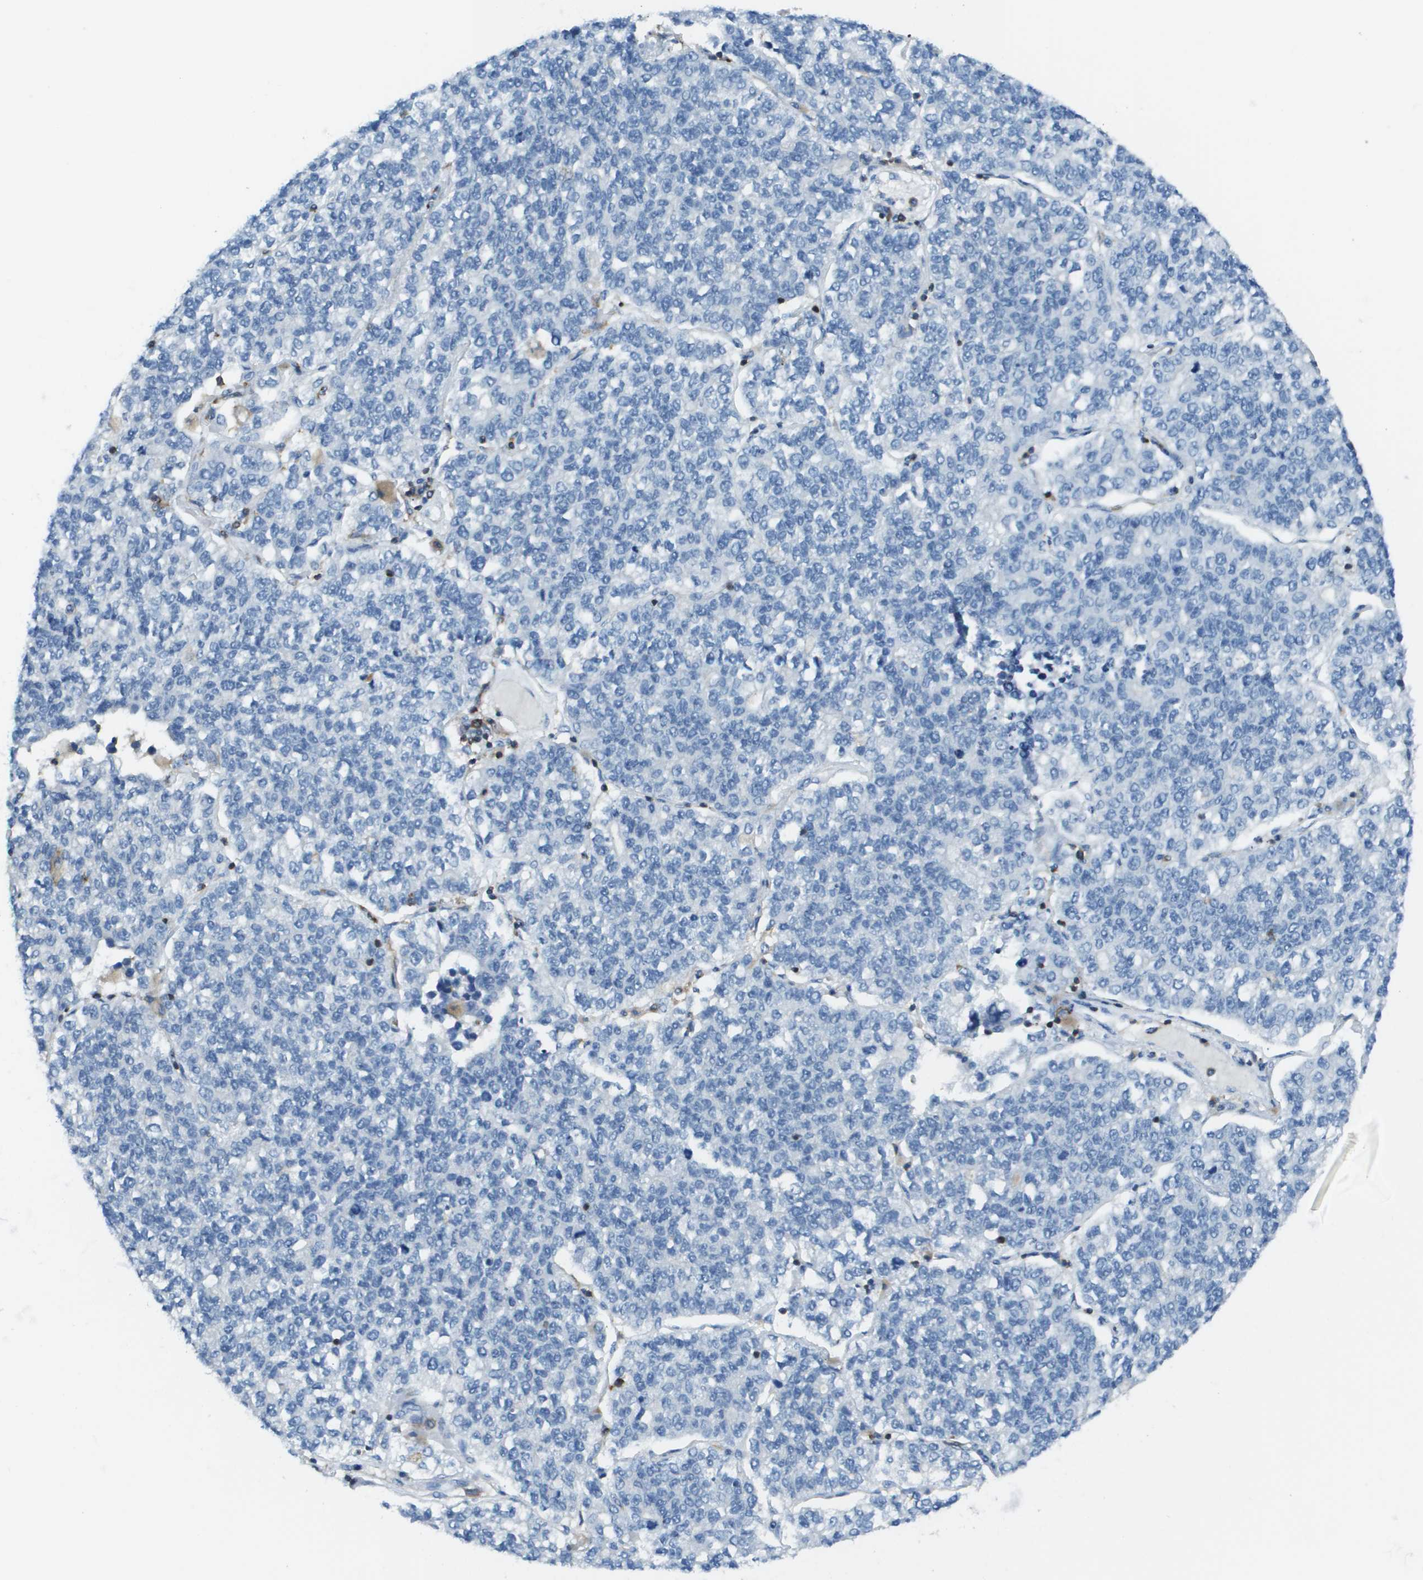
{"staining": {"intensity": "negative", "quantity": "none", "location": "none"}, "tissue": "lung cancer", "cell_type": "Tumor cells", "image_type": "cancer", "snomed": [{"axis": "morphology", "description": "Adenocarcinoma, NOS"}, {"axis": "topography", "description": "Lung"}], "caption": "A high-resolution image shows immunohistochemistry staining of adenocarcinoma (lung), which demonstrates no significant expression in tumor cells.", "gene": "APBB1IP", "patient": {"sex": "male", "age": 49}}